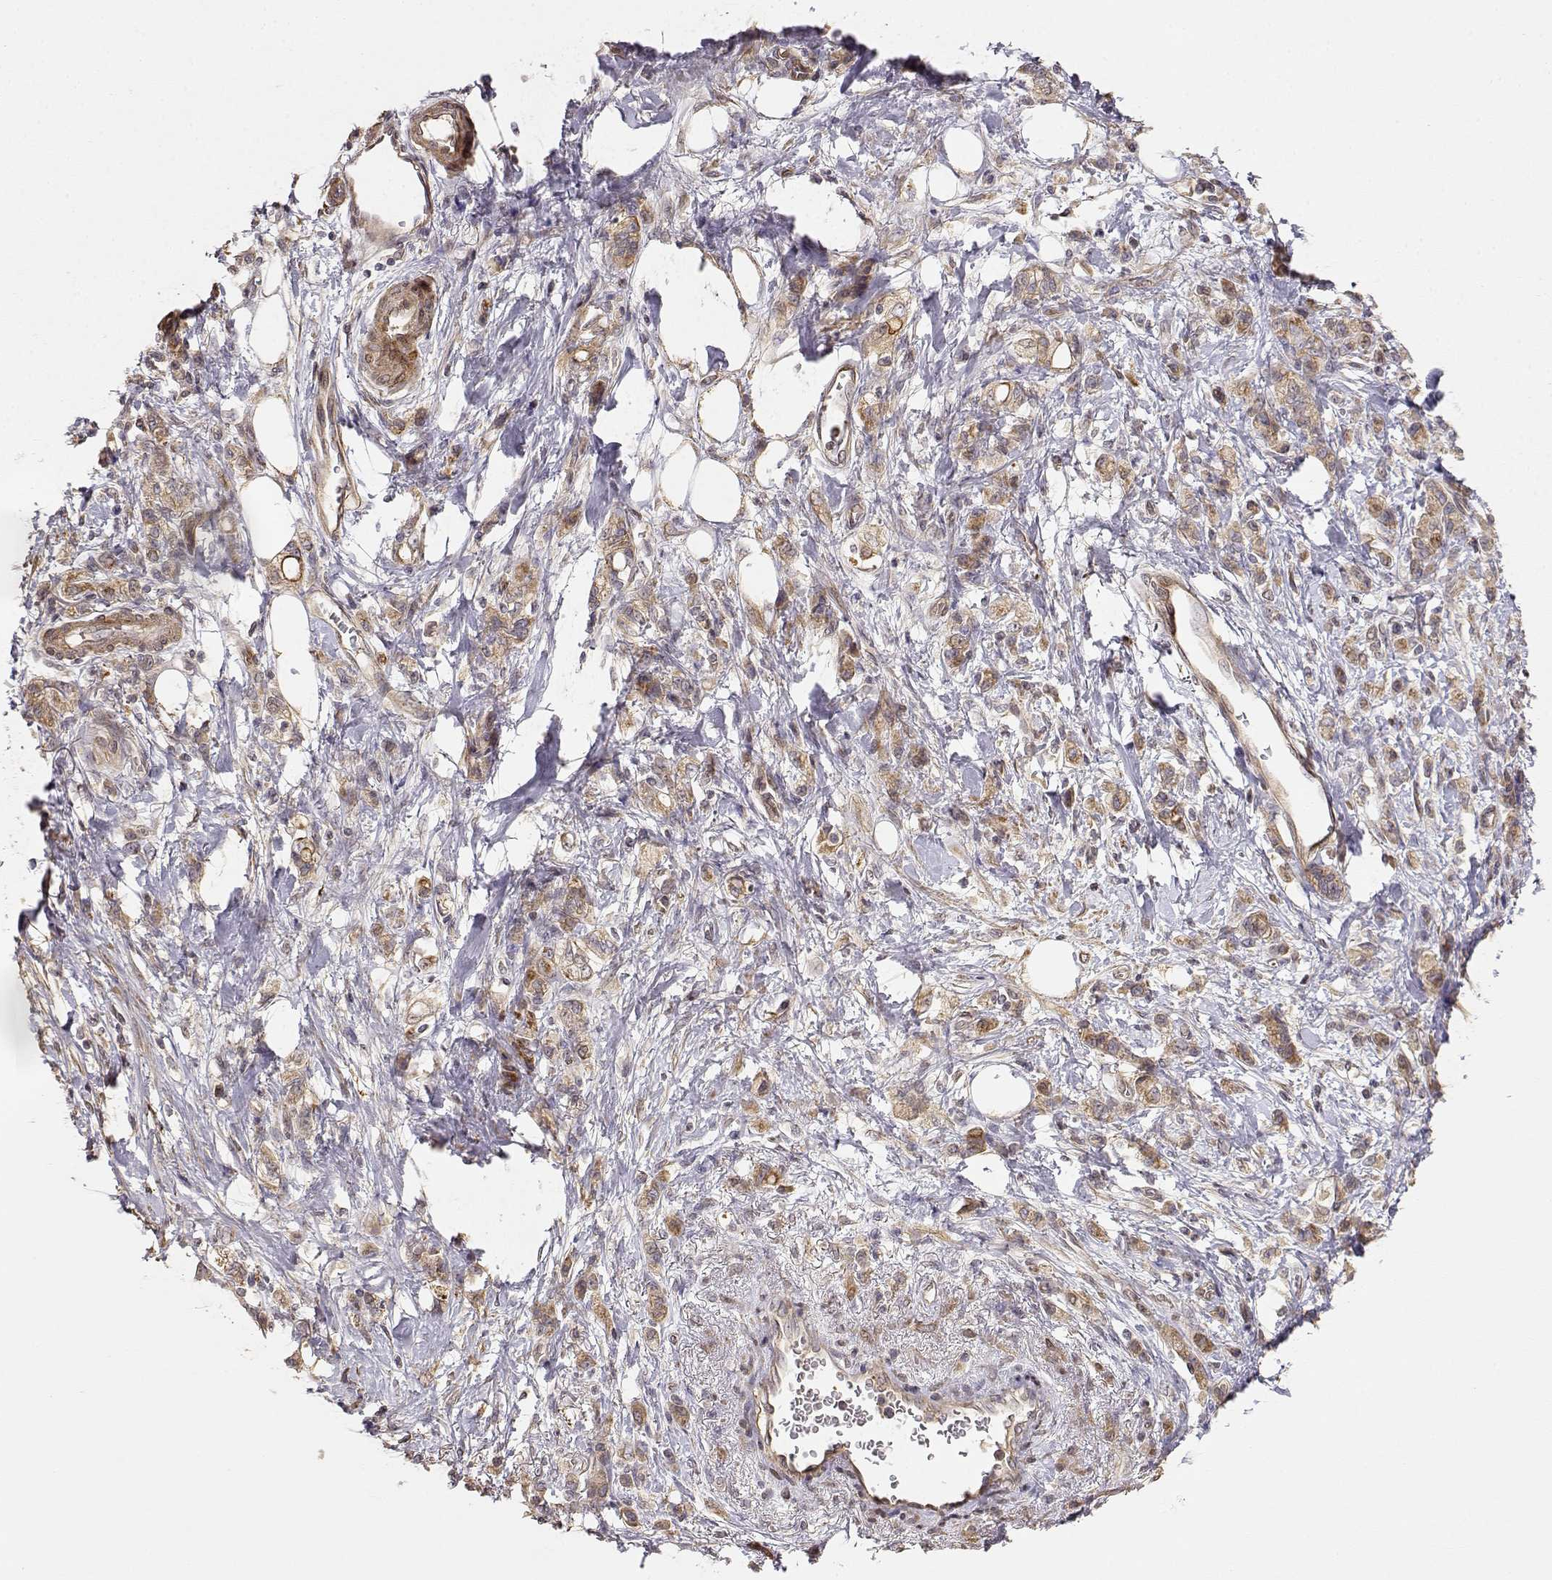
{"staining": {"intensity": "weak", "quantity": ">75%", "location": "cytoplasmic/membranous"}, "tissue": "stomach cancer", "cell_type": "Tumor cells", "image_type": "cancer", "snomed": [{"axis": "morphology", "description": "Adenocarcinoma, NOS"}, {"axis": "topography", "description": "Stomach"}], "caption": "There is low levels of weak cytoplasmic/membranous positivity in tumor cells of stomach cancer (adenocarcinoma), as demonstrated by immunohistochemical staining (brown color).", "gene": "PICK1", "patient": {"sex": "male", "age": 77}}